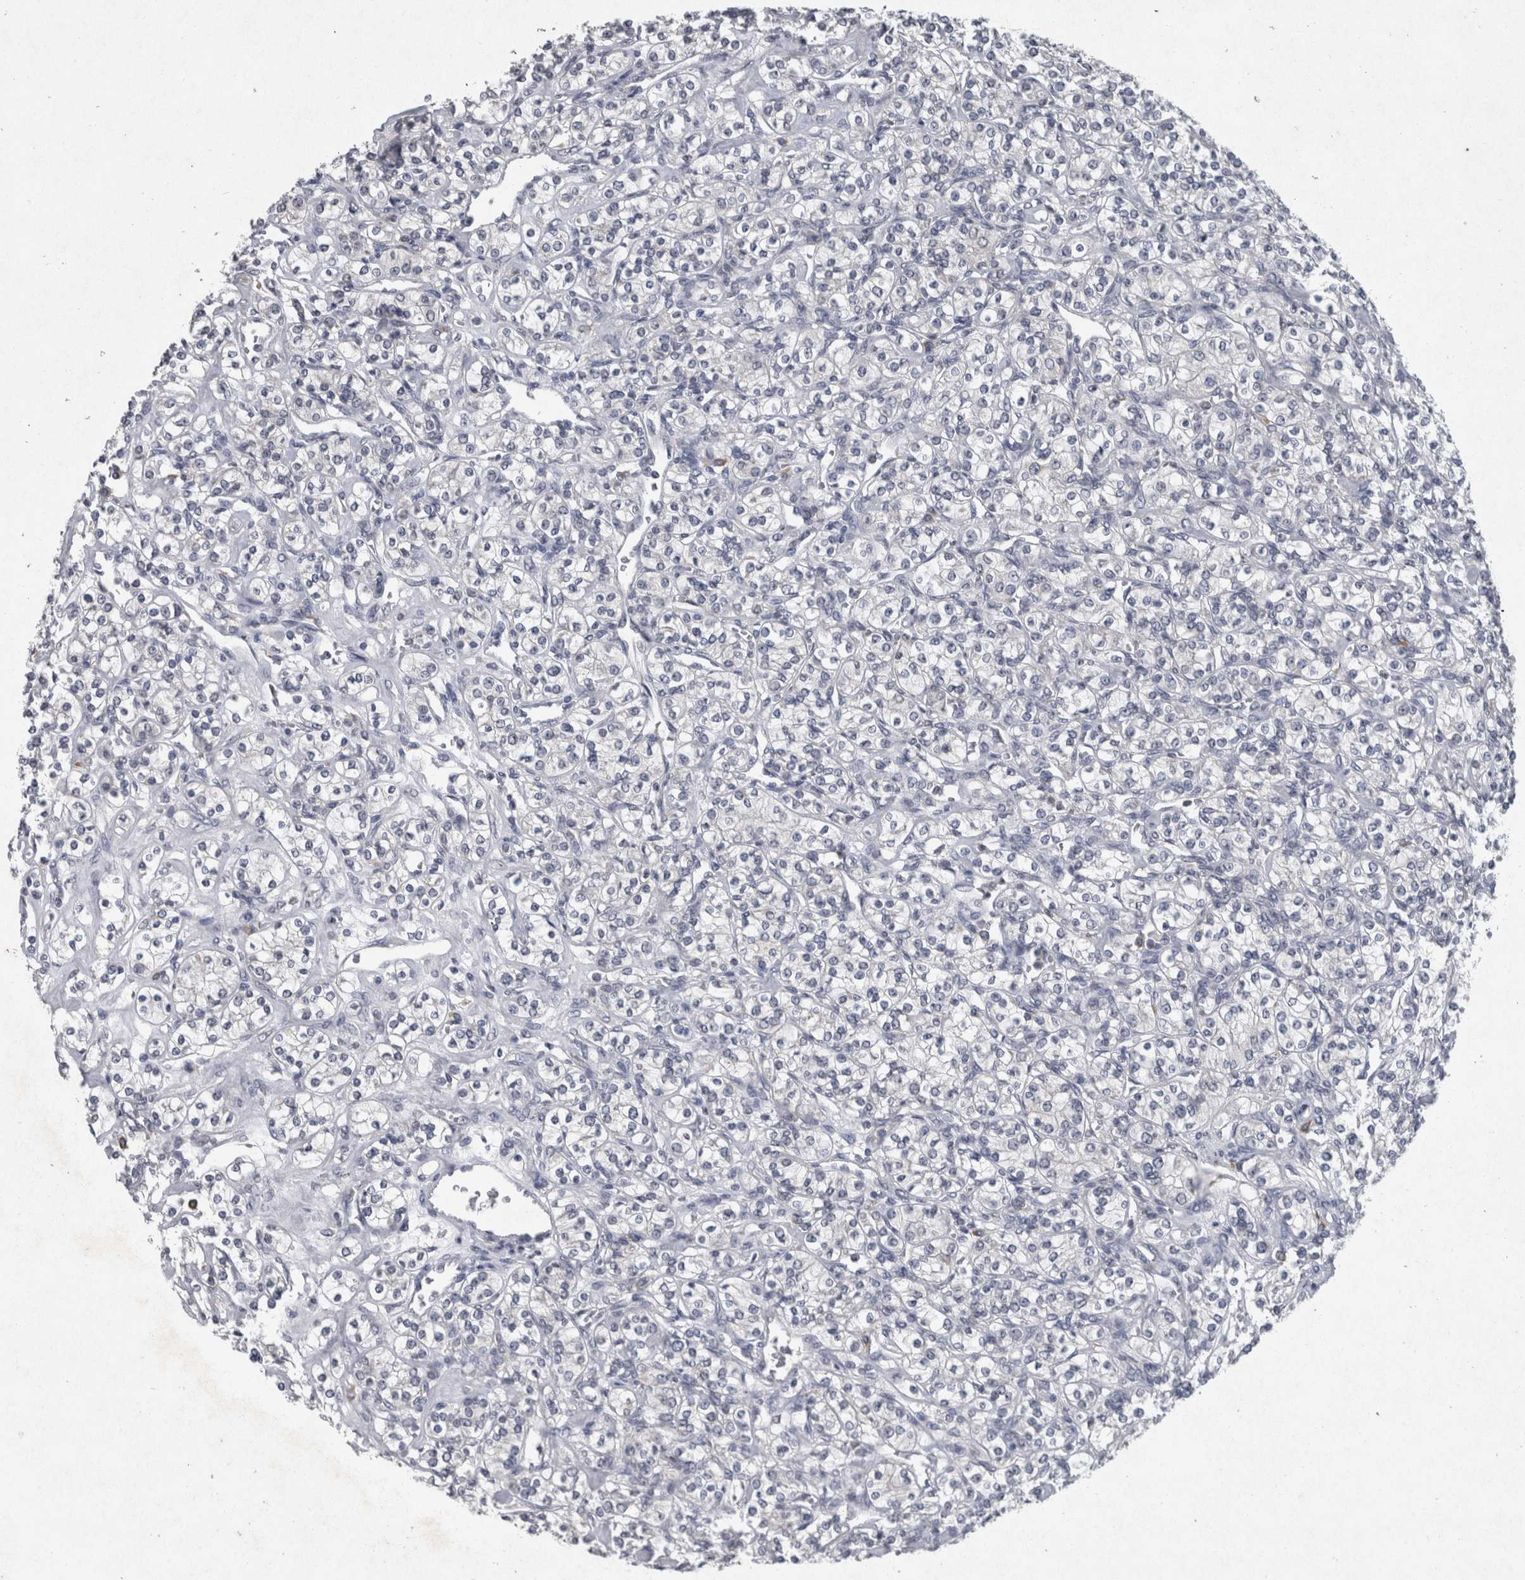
{"staining": {"intensity": "negative", "quantity": "none", "location": "none"}, "tissue": "renal cancer", "cell_type": "Tumor cells", "image_type": "cancer", "snomed": [{"axis": "morphology", "description": "Adenocarcinoma, NOS"}, {"axis": "topography", "description": "Kidney"}], "caption": "Tumor cells show no significant protein positivity in adenocarcinoma (renal).", "gene": "WNT7A", "patient": {"sex": "male", "age": 77}}